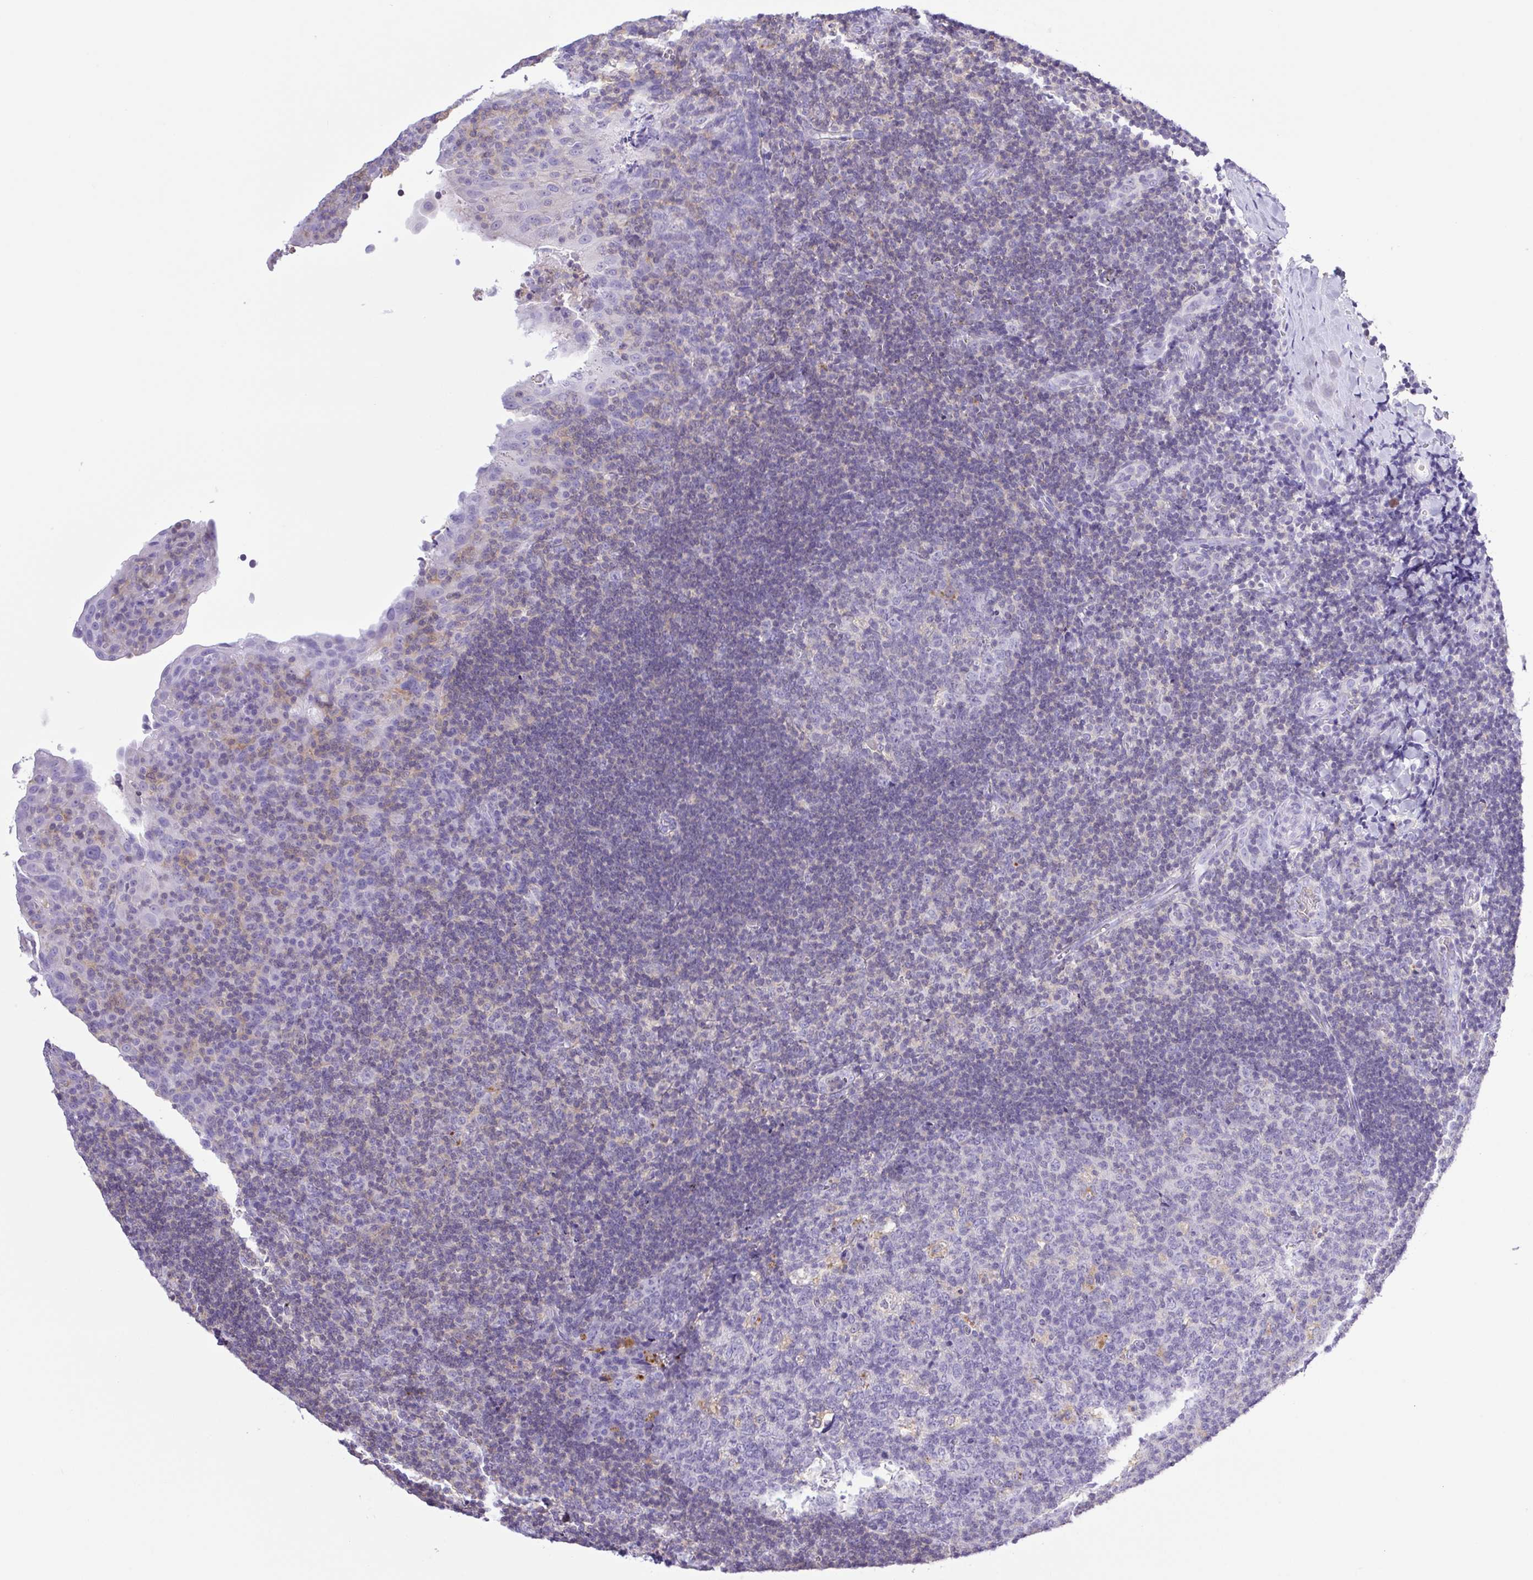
{"staining": {"intensity": "negative", "quantity": "none", "location": "none"}, "tissue": "tonsil", "cell_type": "Germinal center cells", "image_type": "normal", "snomed": [{"axis": "morphology", "description": "Normal tissue, NOS"}, {"axis": "topography", "description": "Tonsil"}], "caption": "Immunohistochemical staining of benign tonsil displays no significant expression in germinal center cells.", "gene": "SYNPR", "patient": {"sex": "male", "age": 17}}